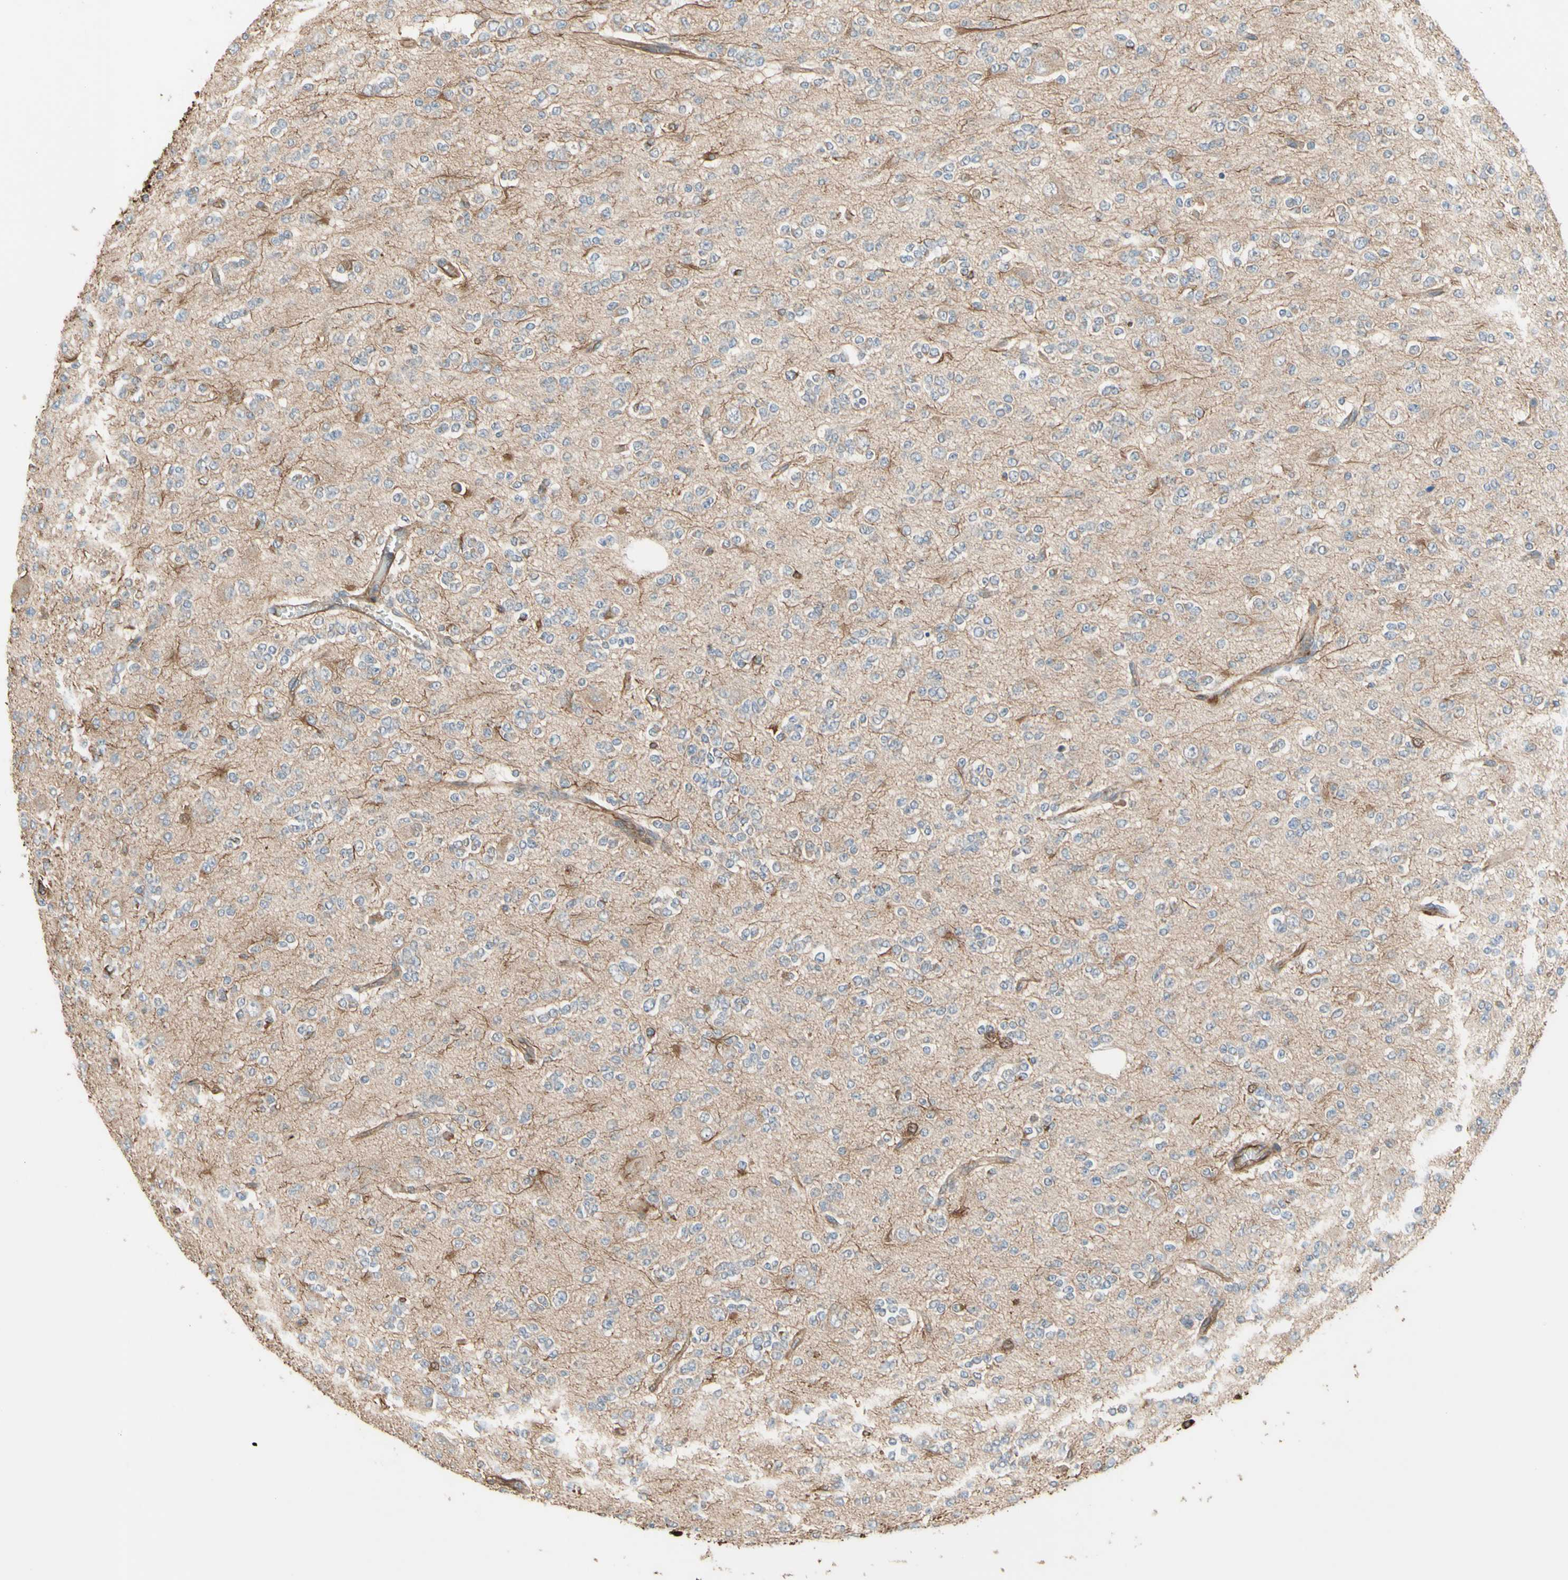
{"staining": {"intensity": "weak", "quantity": "<25%", "location": "cytoplasmic/membranous"}, "tissue": "glioma", "cell_type": "Tumor cells", "image_type": "cancer", "snomed": [{"axis": "morphology", "description": "Glioma, malignant, Low grade"}, {"axis": "topography", "description": "Brain"}], "caption": "Tumor cells show no significant protein positivity in glioma.", "gene": "TRAF2", "patient": {"sex": "male", "age": 38}}